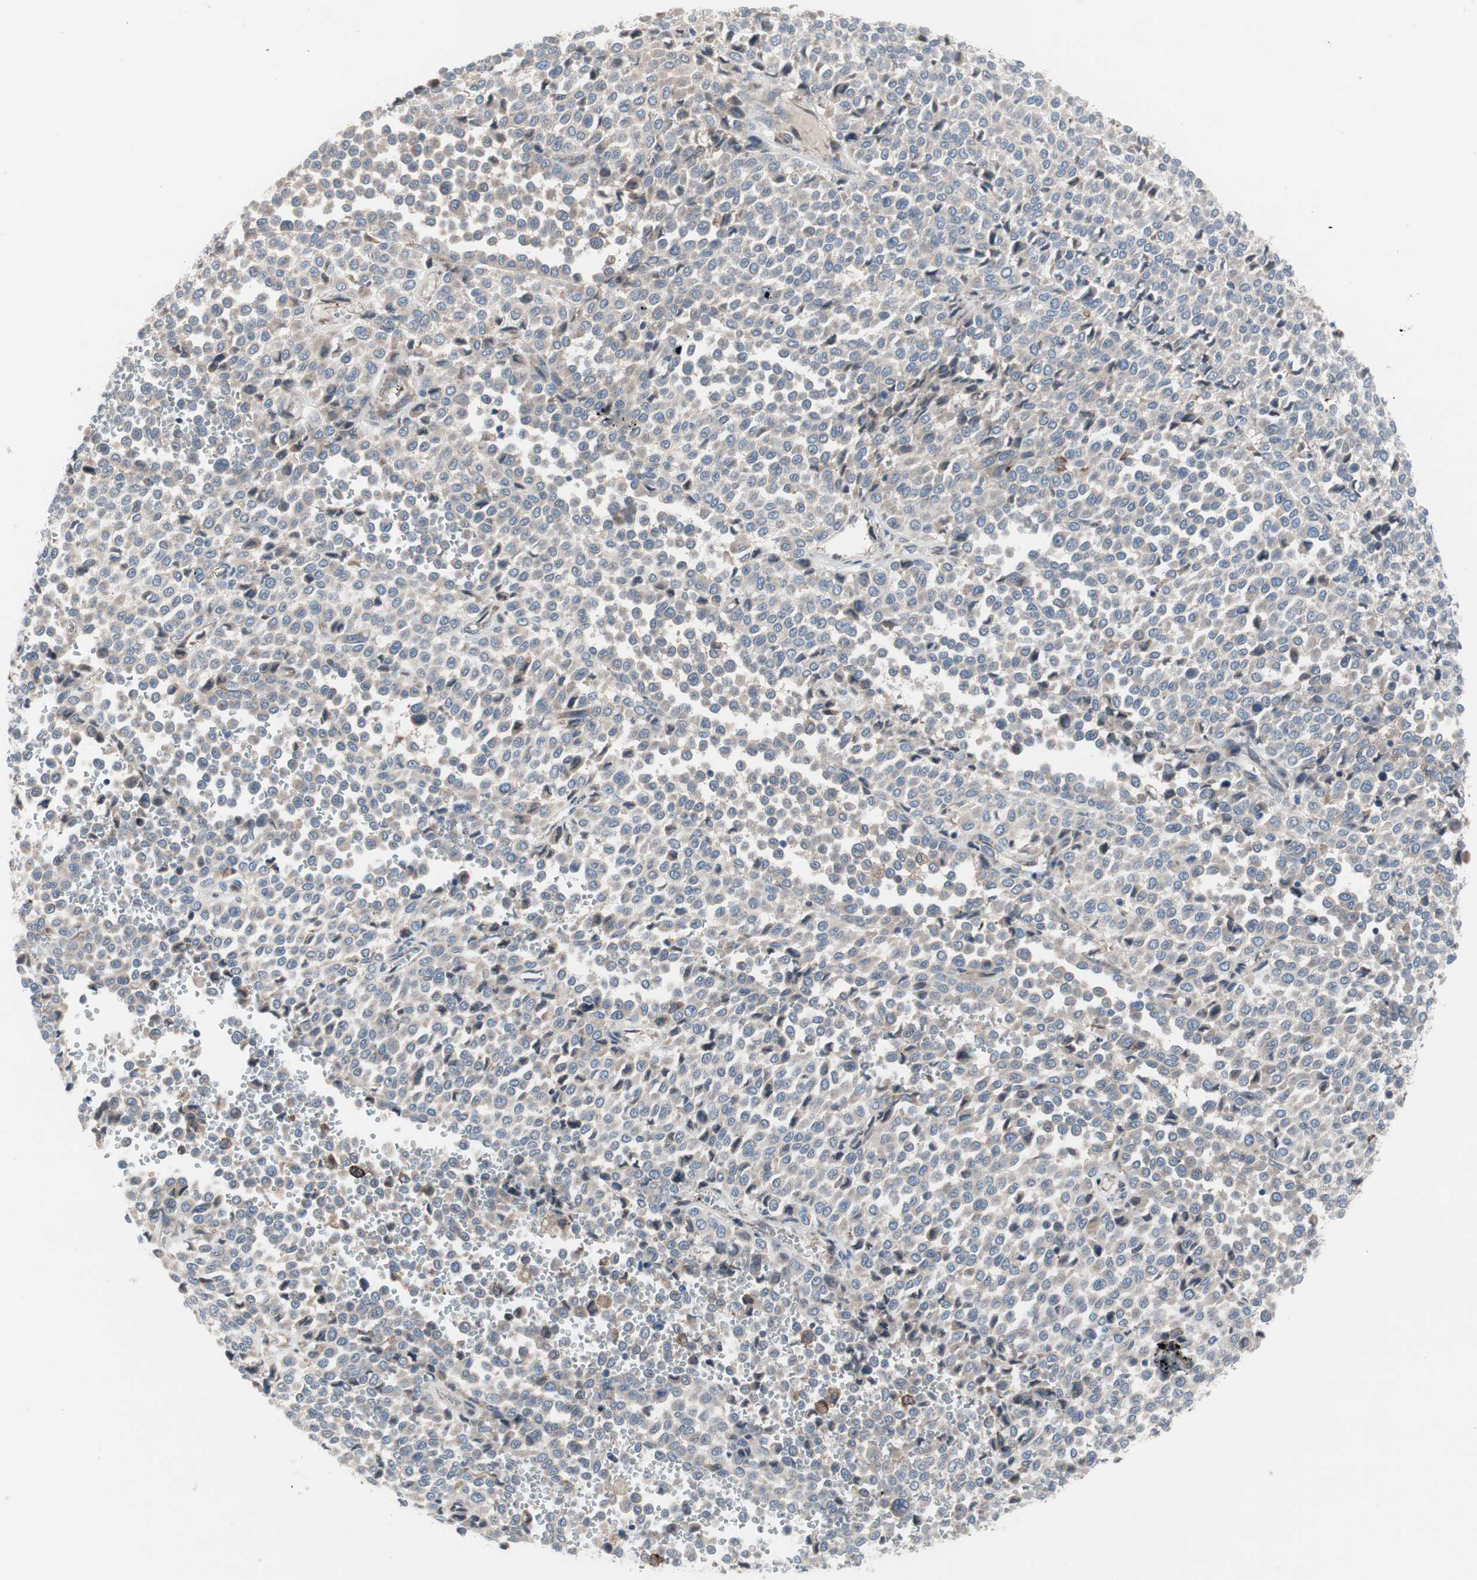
{"staining": {"intensity": "negative", "quantity": "none", "location": "none"}, "tissue": "melanoma", "cell_type": "Tumor cells", "image_type": "cancer", "snomed": [{"axis": "morphology", "description": "Malignant melanoma, Metastatic site"}, {"axis": "topography", "description": "Pancreas"}], "caption": "Histopathology image shows no significant protein staining in tumor cells of melanoma.", "gene": "KANSL1", "patient": {"sex": "female", "age": 30}}